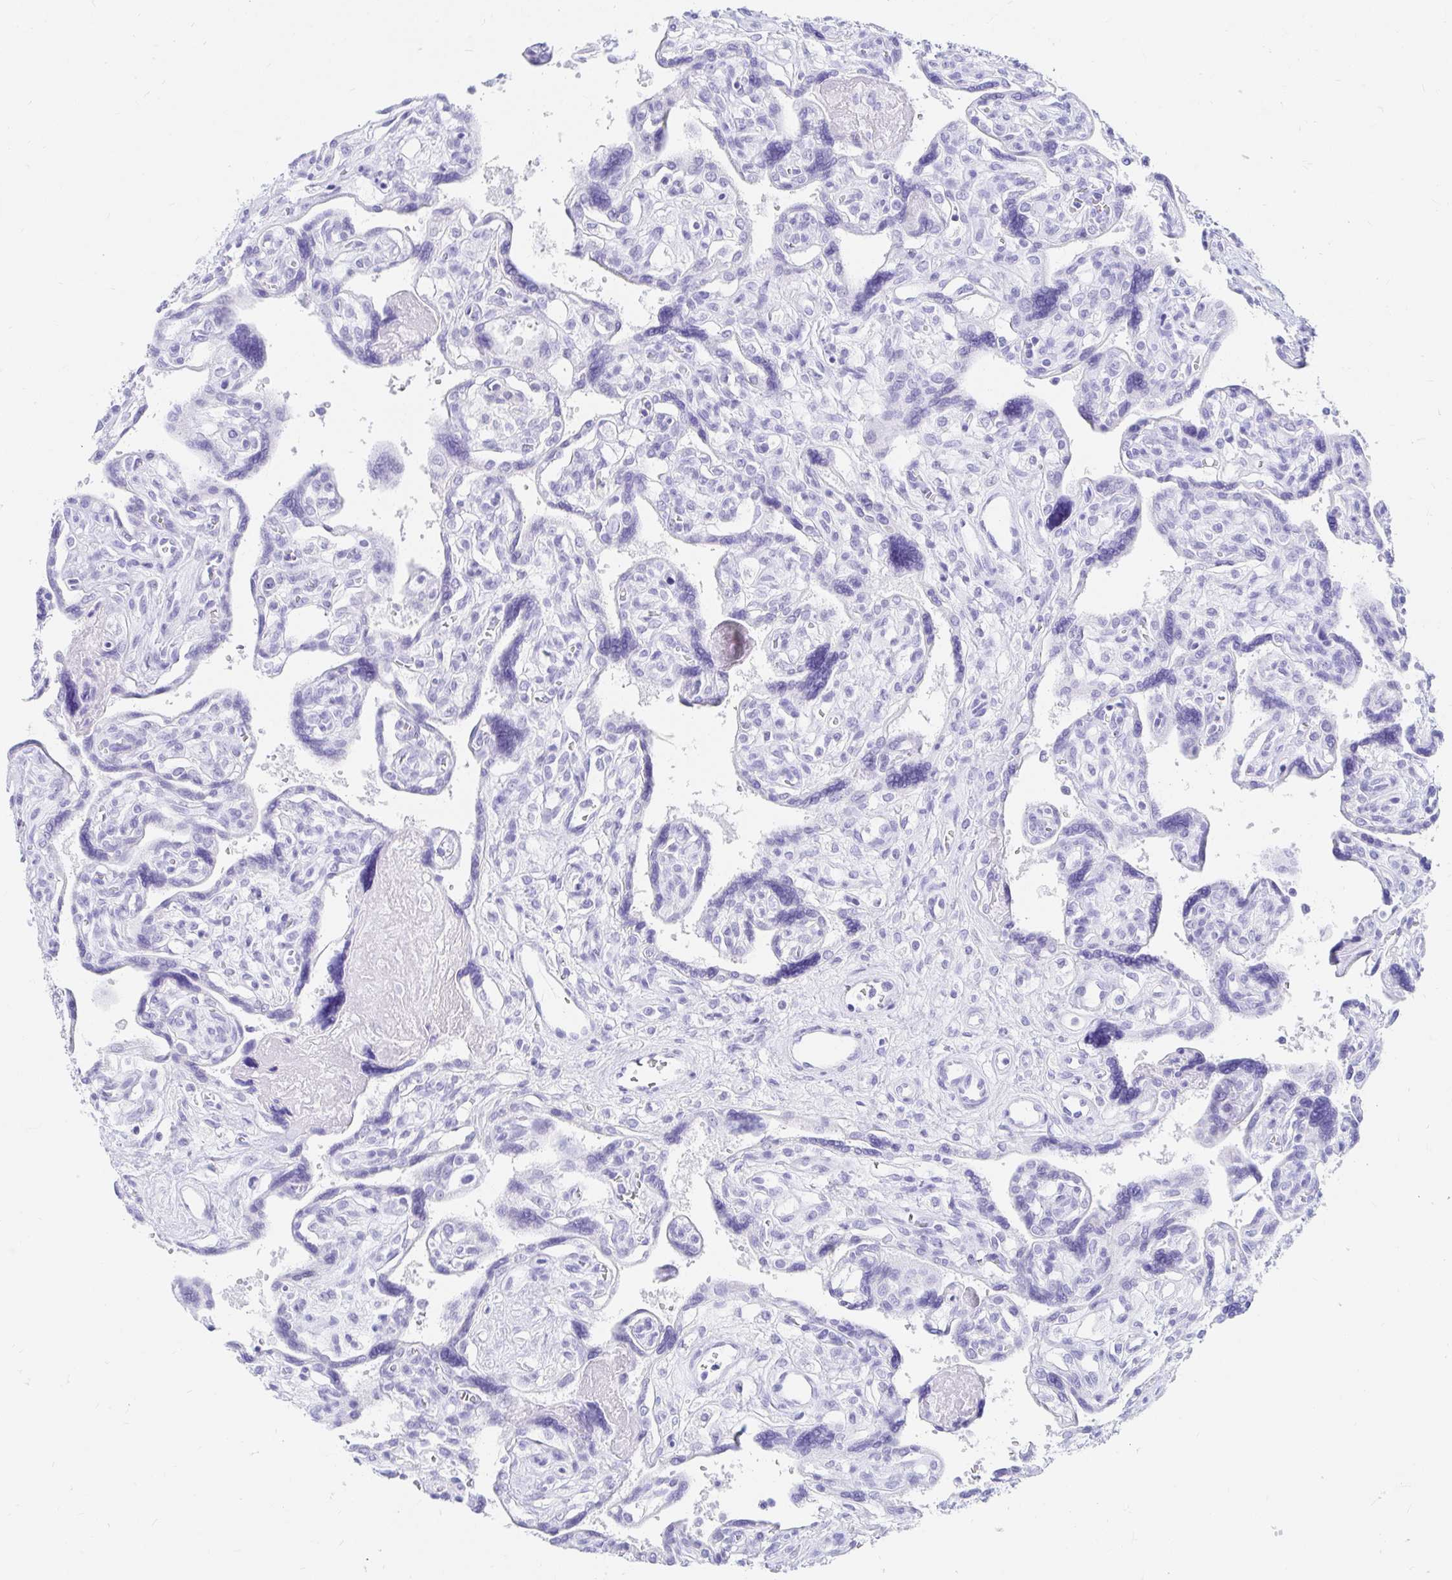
{"staining": {"intensity": "negative", "quantity": "none", "location": "none"}, "tissue": "placenta", "cell_type": "Trophoblastic cells", "image_type": "normal", "snomed": [{"axis": "morphology", "description": "Normal tissue, NOS"}, {"axis": "topography", "description": "Placenta"}], "caption": "Immunohistochemical staining of unremarkable human placenta reveals no significant expression in trophoblastic cells.", "gene": "OR6T1", "patient": {"sex": "female", "age": 39}}